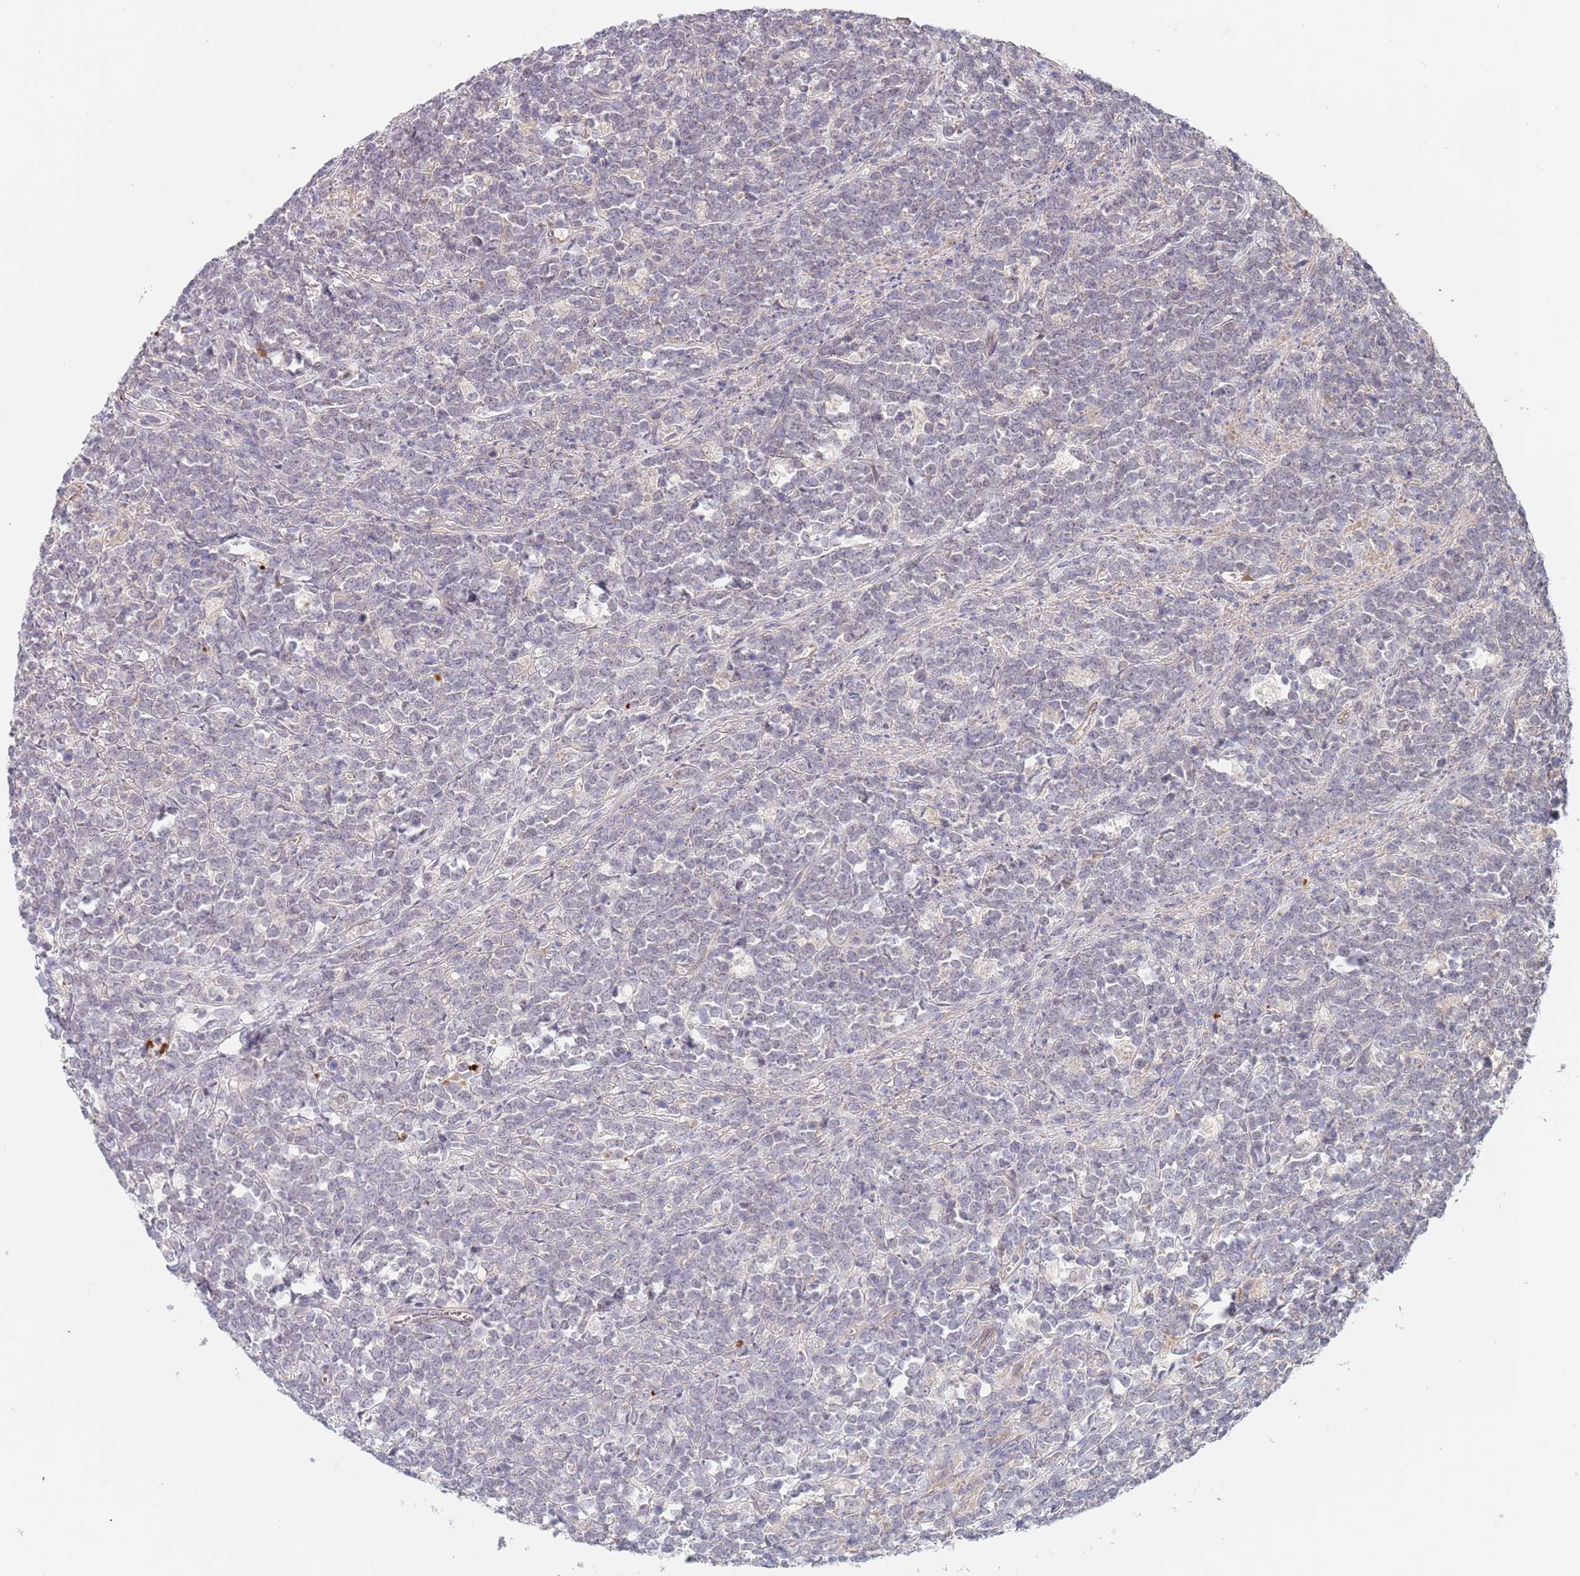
{"staining": {"intensity": "negative", "quantity": "none", "location": "none"}, "tissue": "lymphoma", "cell_type": "Tumor cells", "image_type": "cancer", "snomed": [{"axis": "morphology", "description": "Malignant lymphoma, non-Hodgkin's type, High grade"}, {"axis": "topography", "description": "Small intestine"}, {"axis": "topography", "description": "Colon"}], "caption": "Photomicrograph shows no protein expression in tumor cells of malignant lymphoma, non-Hodgkin's type (high-grade) tissue.", "gene": "B4GALT4", "patient": {"sex": "male", "age": 8}}